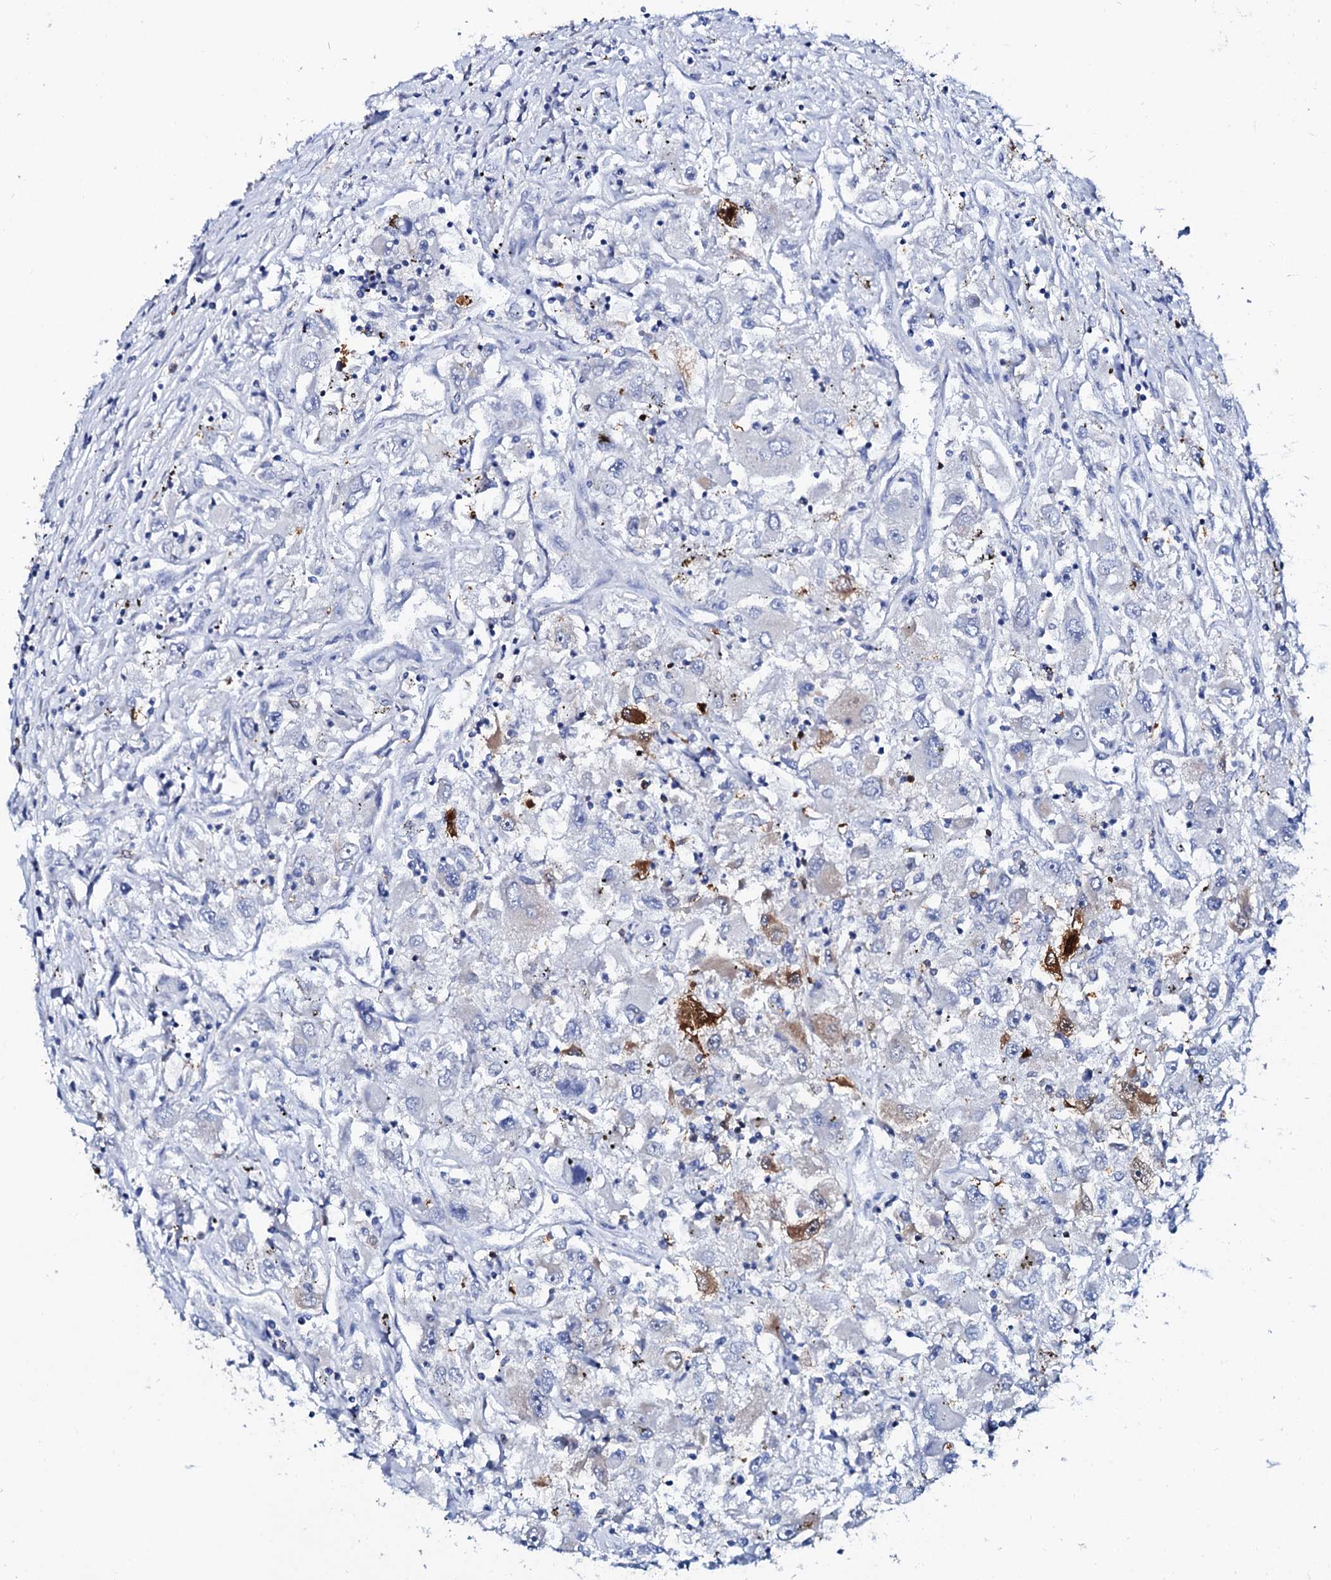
{"staining": {"intensity": "negative", "quantity": "none", "location": "none"}, "tissue": "renal cancer", "cell_type": "Tumor cells", "image_type": "cancer", "snomed": [{"axis": "morphology", "description": "Adenocarcinoma, NOS"}, {"axis": "topography", "description": "Kidney"}], "caption": "Tumor cells show no significant positivity in renal adenocarcinoma.", "gene": "GLB1L3", "patient": {"sex": "female", "age": 52}}